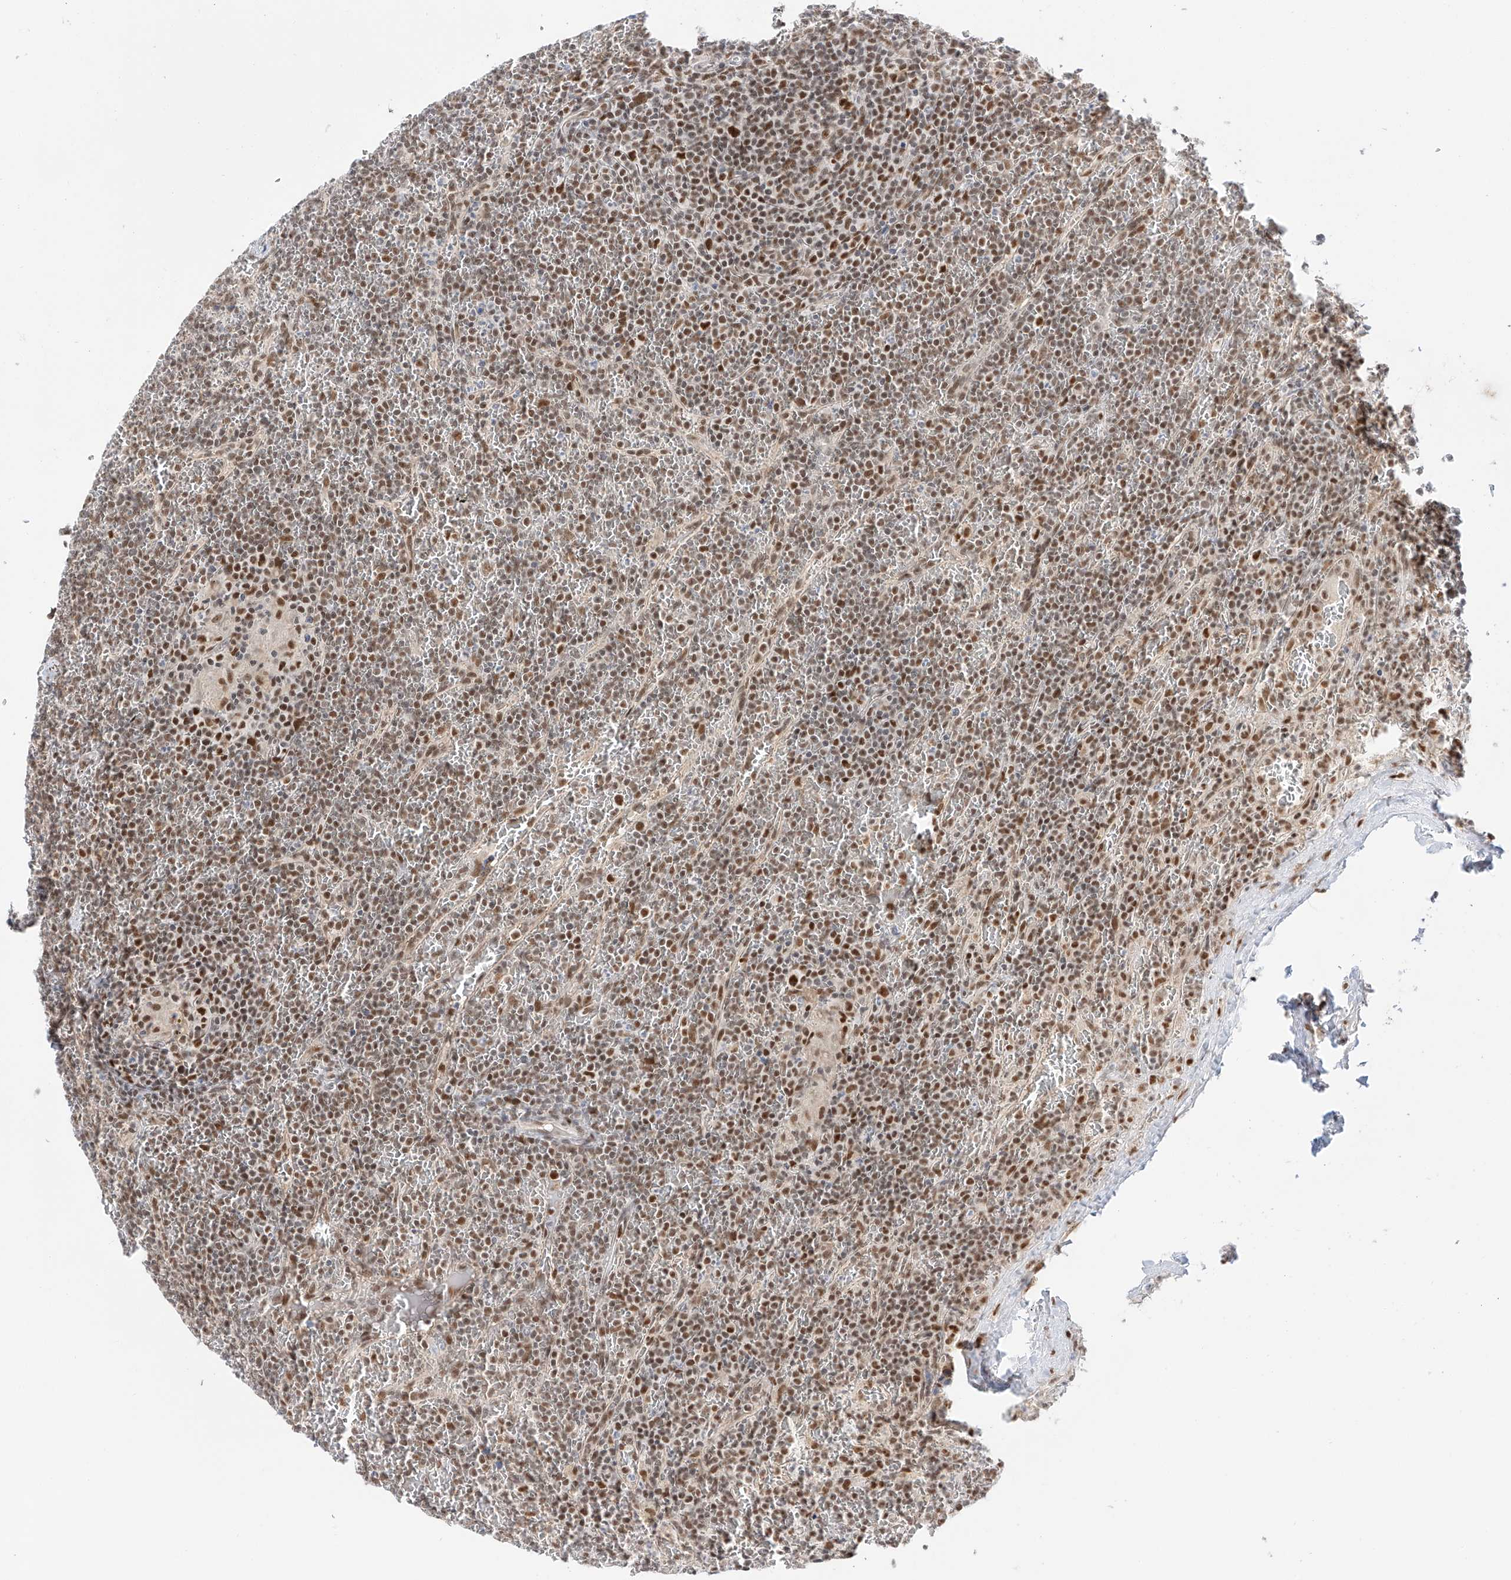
{"staining": {"intensity": "moderate", "quantity": ">75%", "location": "nuclear"}, "tissue": "lymphoma", "cell_type": "Tumor cells", "image_type": "cancer", "snomed": [{"axis": "morphology", "description": "Malignant lymphoma, non-Hodgkin's type, Low grade"}, {"axis": "topography", "description": "Spleen"}], "caption": "Protein staining of lymphoma tissue reveals moderate nuclear expression in approximately >75% of tumor cells.", "gene": "POGK", "patient": {"sex": "female", "age": 19}}